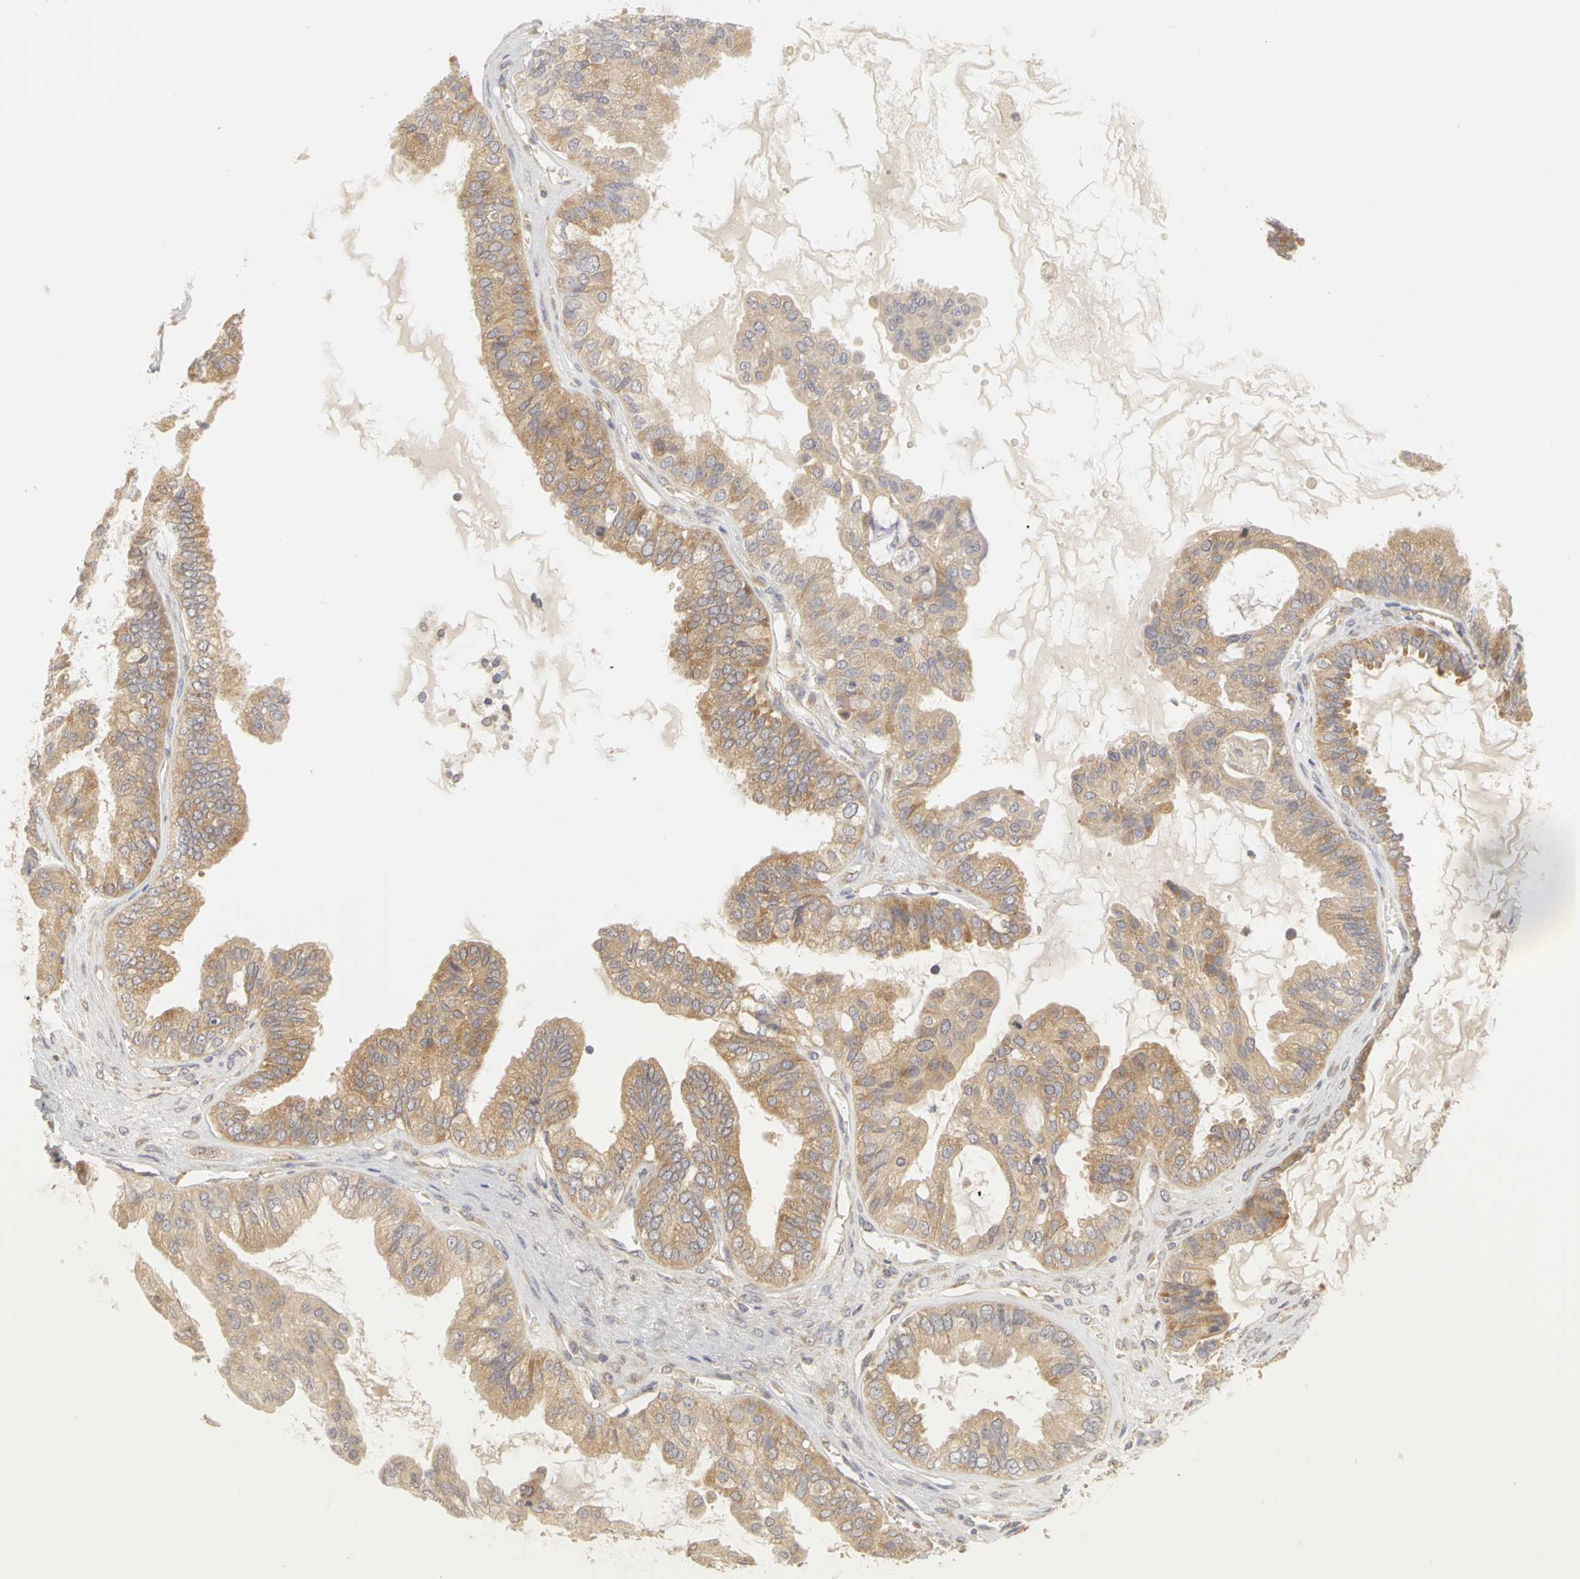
{"staining": {"intensity": "weak", "quantity": ">75%", "location": "cytoplasmic/membranous"}, "tissue": "ovarian cancer", "cell_type": "Tumor cells", "image_type": "cancer", "snomed": [{"axis": "morphology", "description": "Carcinoma, NOS"}, {"axis": "morphology", "description": "Carcinoma, endometroid"}, {"axis": "topography", "description": "Ovary"}], "caption": "Immunohistochemistry of ovarian endometroid carcinoma reveals low levels of weak cytoplasmic/membranous expression in about >75% of tumor cells.", "gene": "IRAK1", "patient": {"sex": "female", "age": 50}}